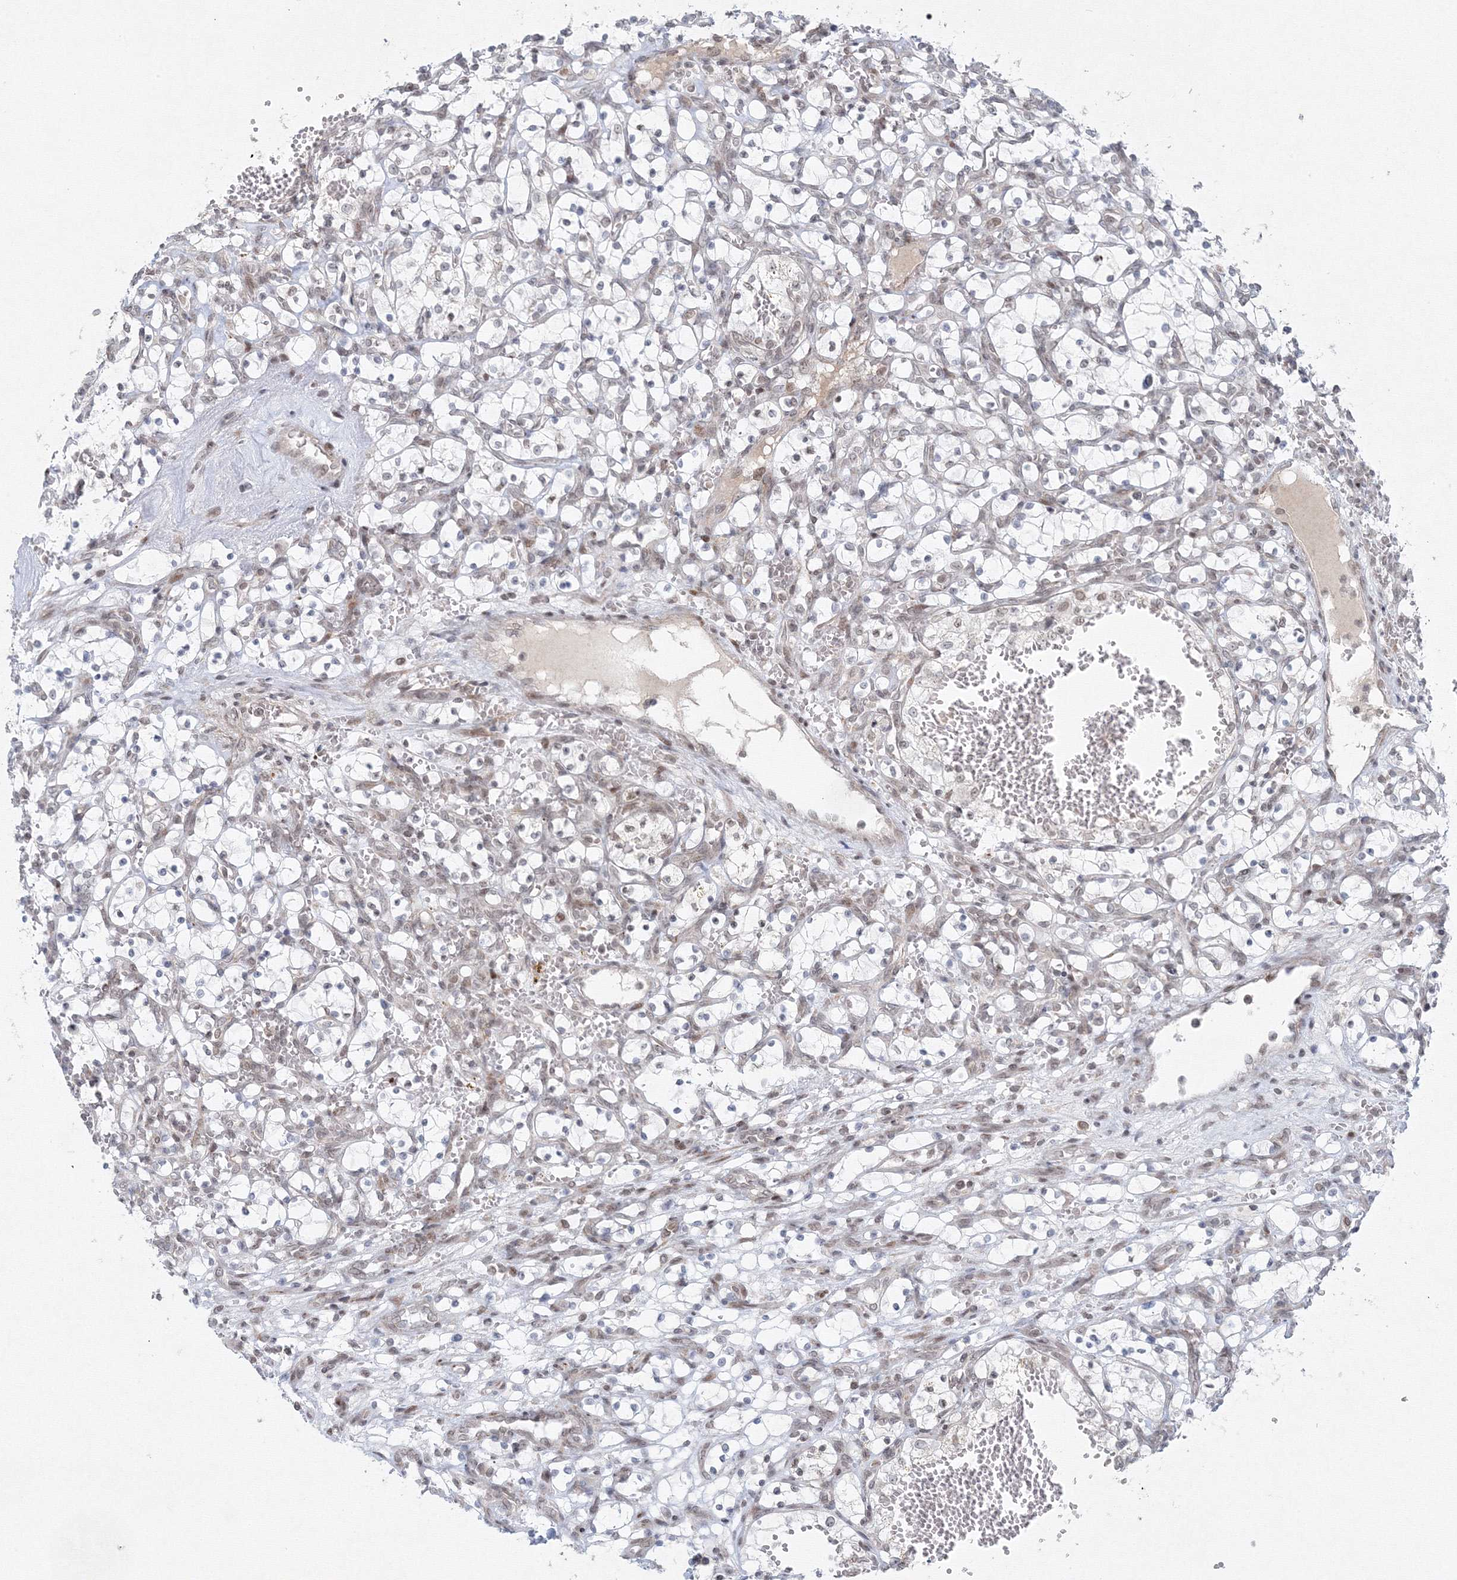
{"staining": {"intensity": "negative", "quantity": "none", "location": "none"}, "tissue": "renal cancer", "cell_type": "Tumor cells", "image_type": "cancer", "snomed": [{"axis": "morphology", "description": "Adenocarcinoma, NOS"}, {"axis": "topography", "description": "Kidney"}], "caption": "Adenocarcinoma (renal) was stained to show a protein in brown. There is no significant positivity in tumor cells.", "gene": "KIF4A", "patient": {"sex": "female", "age": 69}}